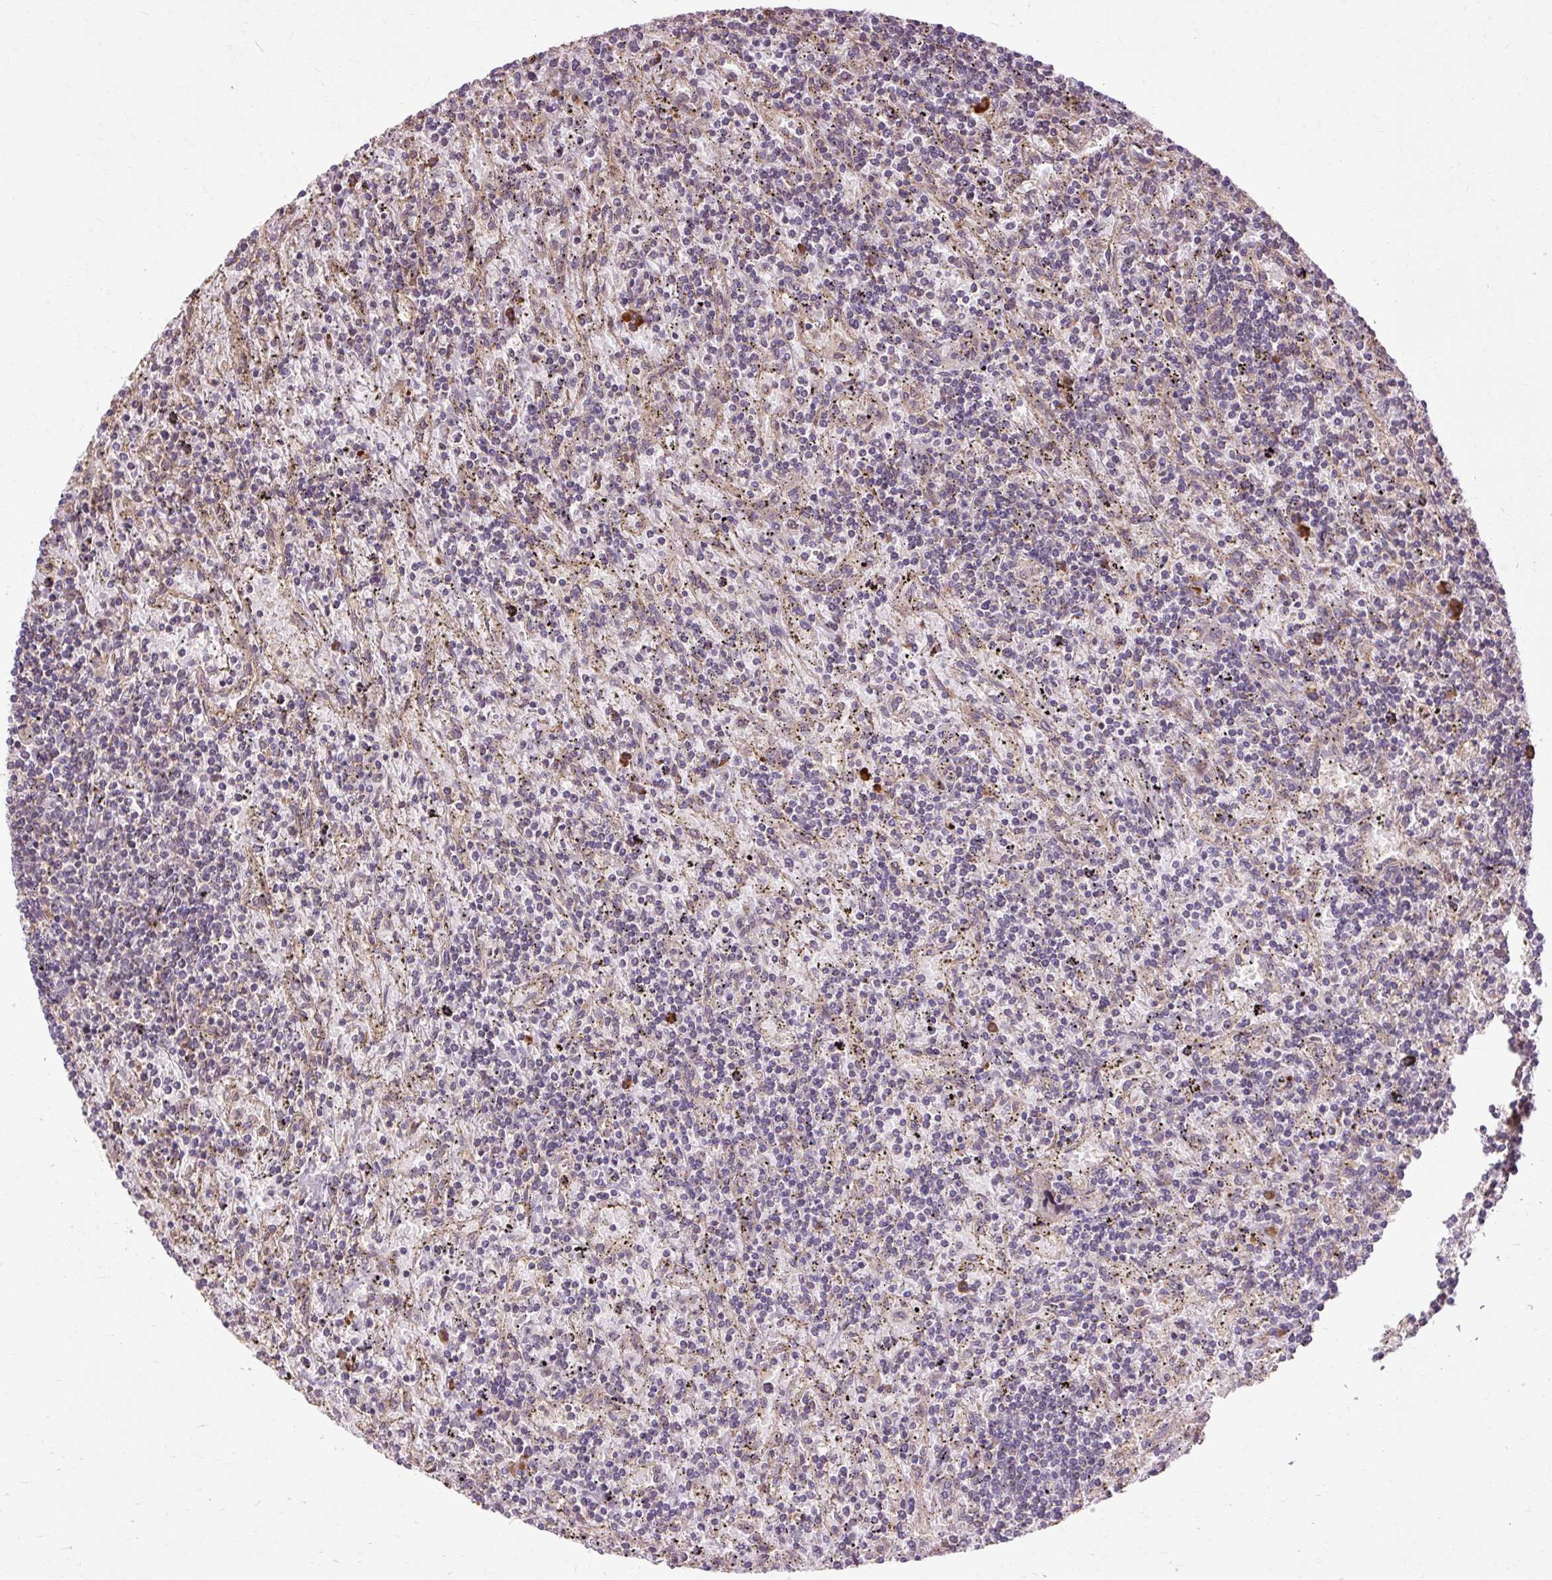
{"staining": {"intensity": "negative", "quantity": "none", "location": "none"}, "tissue": "lymphoma", "cell_type": "Tumor cells", "image_type": "cancer", "snomed": [{"axis": "morphology", "description": "Malignant lymphoma, non-Hodgkin's type, Low grade"}, {"axis": "topography", "description": "Spleen"}], "caption": "Immunohistochemical staining of human lymphoma exhibits no significant staining in tumor cells.", "gene": "FLRT1", "patient": {"sex": "male", "age": 76}}